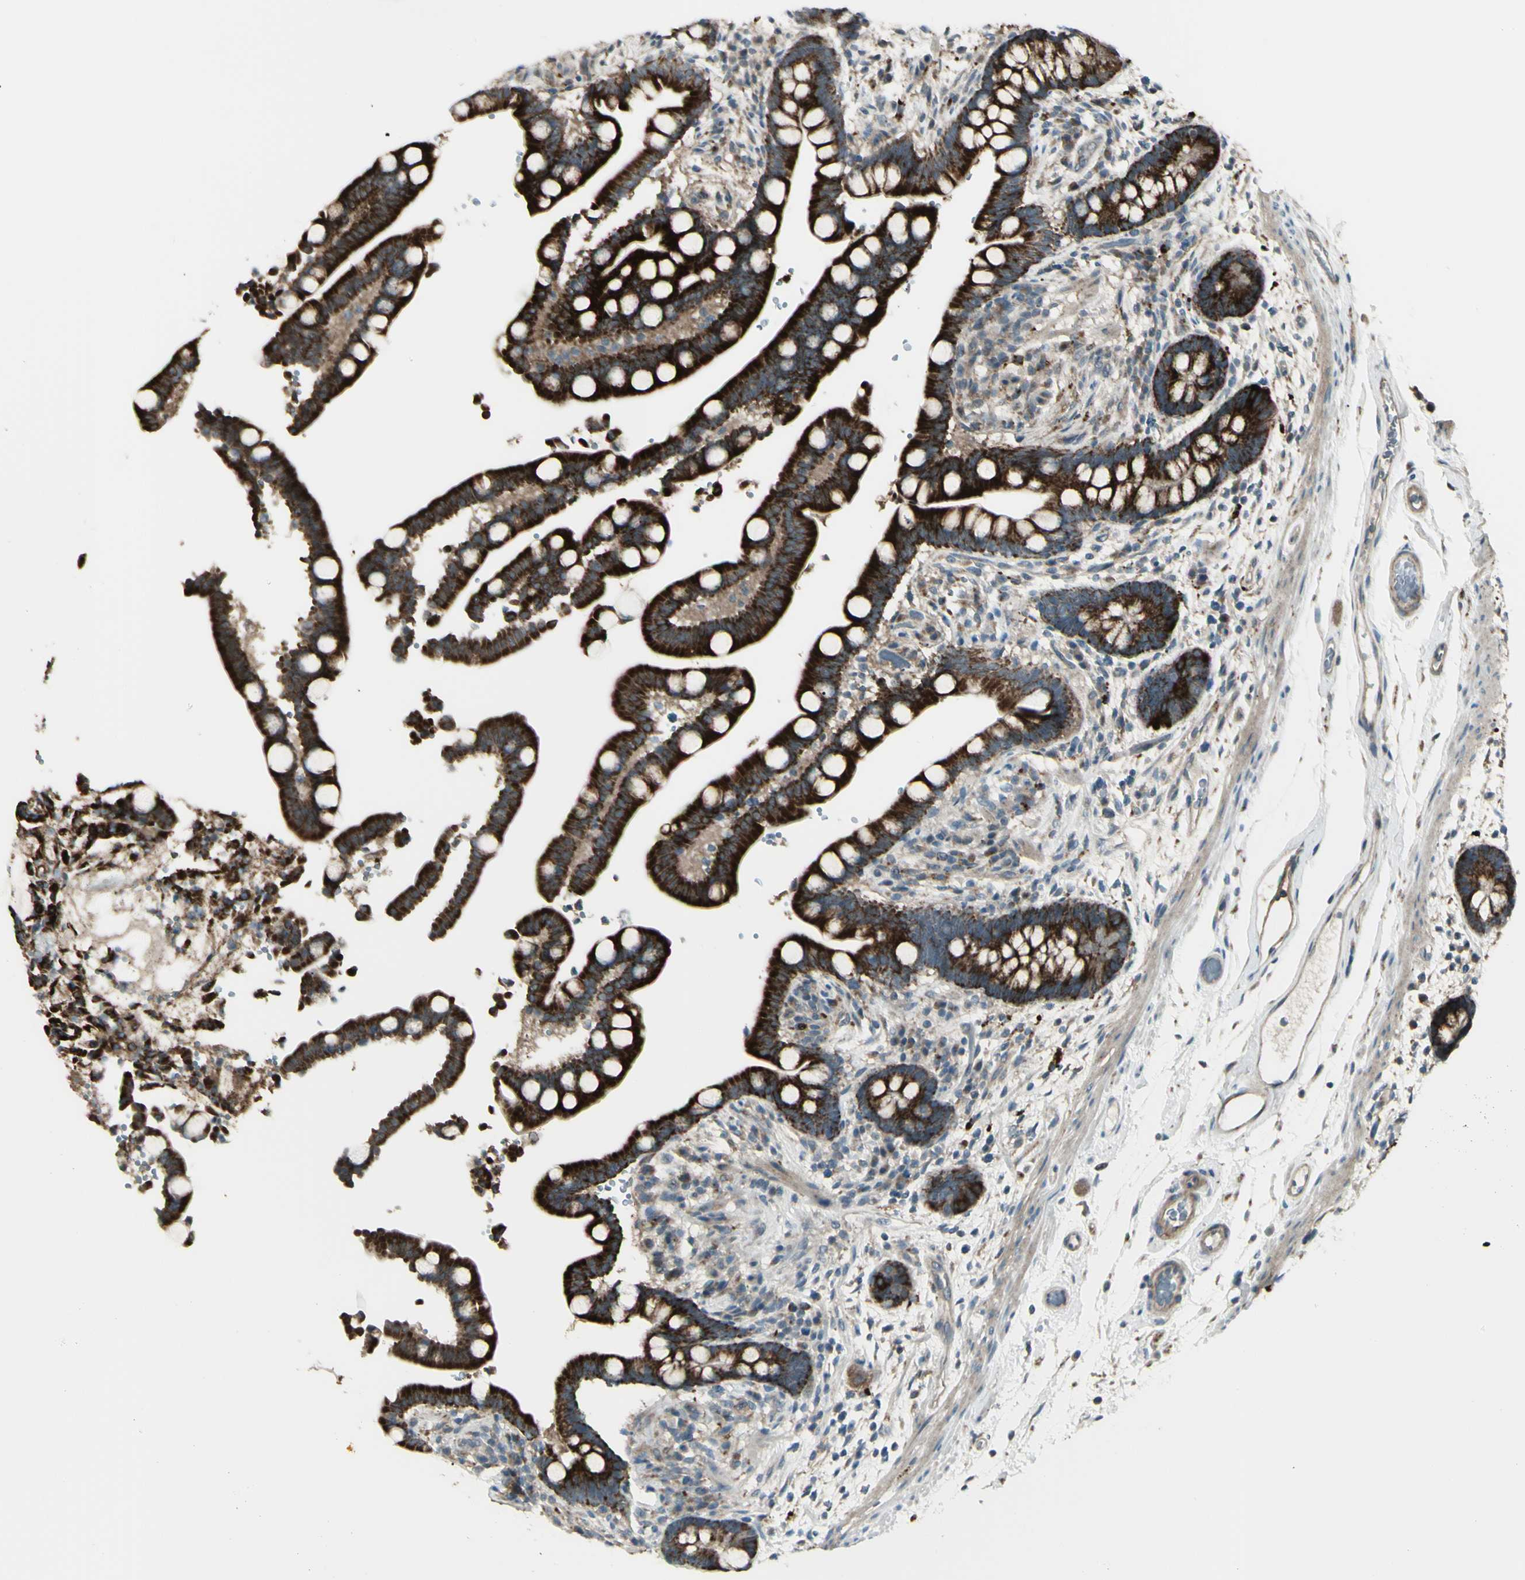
{"staining": {"intensity": "moderate", "quantity": ">75%", "location": "cytoplasmic/membranous"}, "tissue": "colon", "cell_type": "Endothelial cells", "image_type": "normal", "snomed": [{"axis": "morphology", "description": "Normal tissue, NOS"}, {"axis": "topography", "description": "Colon"}], "caption": "Immunohistochemical staining of normal colon demonstrates moderate cytoplasmic/membranous protein expression in about >75% of endothelial cells.", "gene": "OSTM1", "patient": {"sex": "male", "age": 73}}